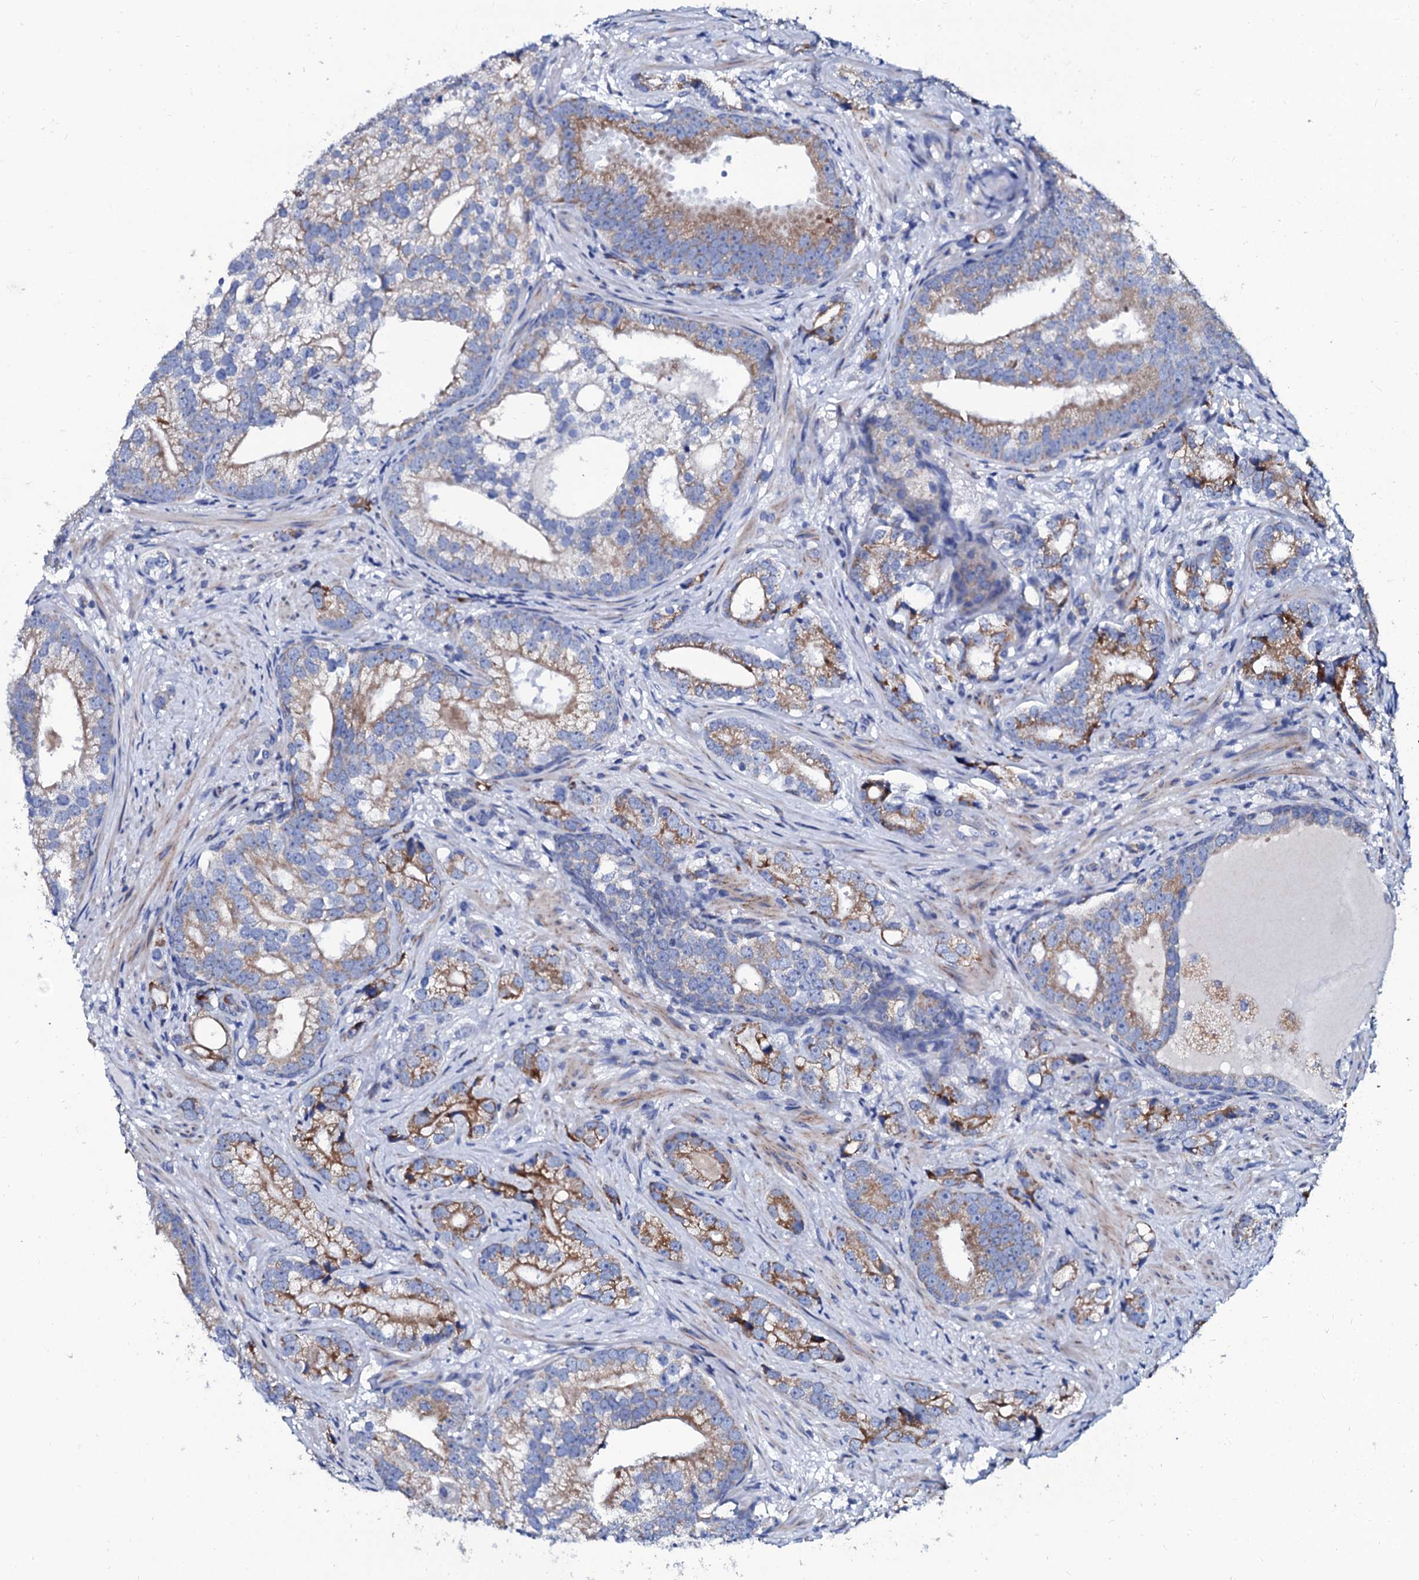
{"staining": {"intensity": "moderate", "quantity": "25%-75%", "location": "cytoplasmic/membranous"}, "tissue": "prostate cancer", "cell_type": "Tumor cells", "image_type": "cancer", "snomed": [{"axis": "morphology", "description": "Adenocarcinoma, High grade"}, {"axis": "topography", "description": "Prostate"}], "caption": "DAB immunohistochemical staining of prostate cancer (adenocarcinoma (high-grade)) shows moderate cytoplasmic/membranous protein expression in about 25%-75% of tumor cells. Using DAB (brown) and hematoxylin (blue) stains, captured at high magnification using brightfield microscopy.", "gene": "SLC37A4", "patient": {"sex": "male", "age": 75}}